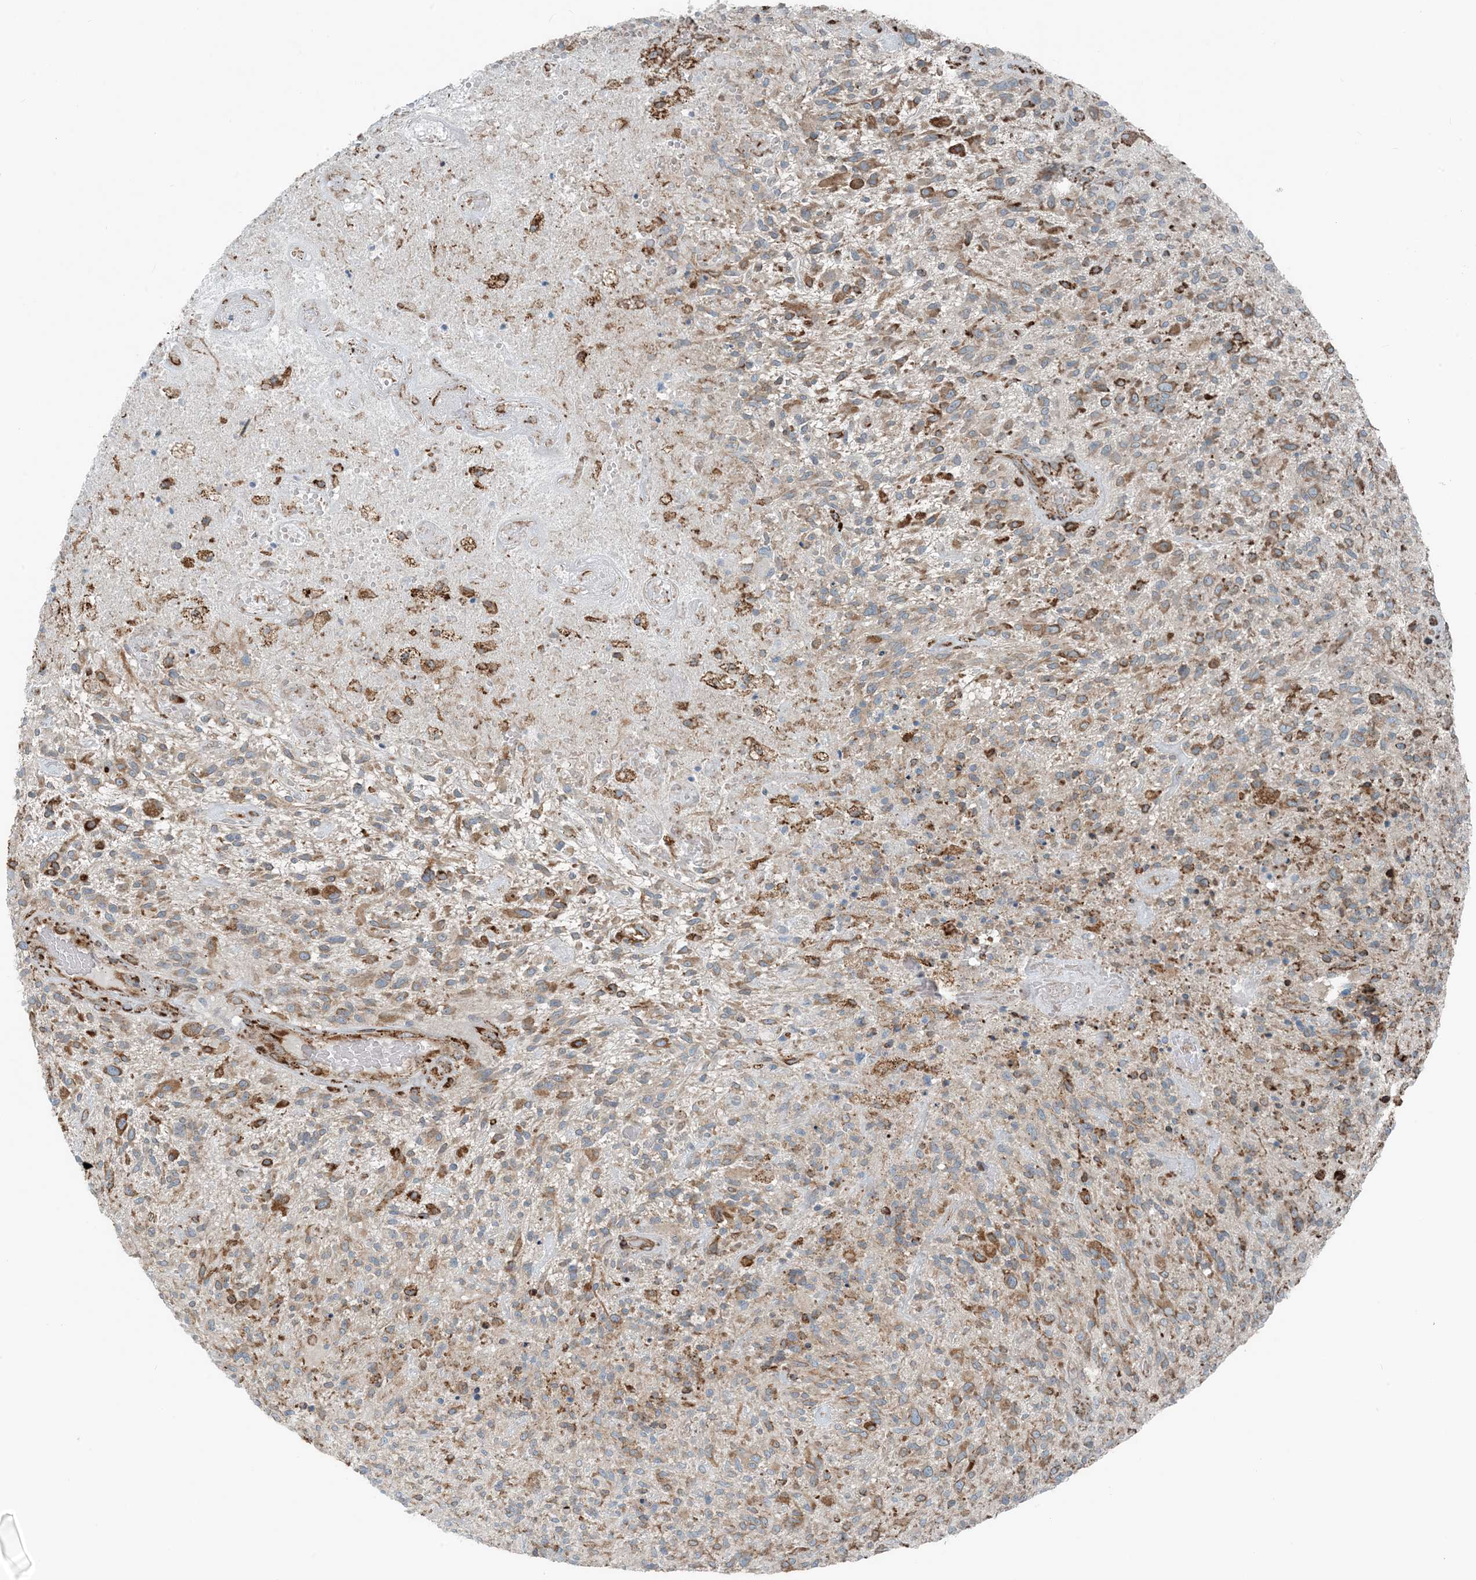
{"staining": {"intensity": "moderate", "quantity": ">75%", "location": "cytoplasmic/membranous"}, "tissue": "glioma", "cell_type": "Tumor cells", "image_type": "cancer", "snomed": [{"axis": "morphology", "description": "Glioma, malignant, High grade"}, {"axis": "topography", "description": "Brain"}], "caption": "Brown immunohistochemical staining in human glioma exhibits moderate cytoplasmic/membranous staining in about >75% of tumor cells. (Stains: DAB in brown, nuclei in blue, Microscopy: brightfield microscopy at high magnification).", "gene": "CERKL", "patient": {"sex": "male", "age": 47}}